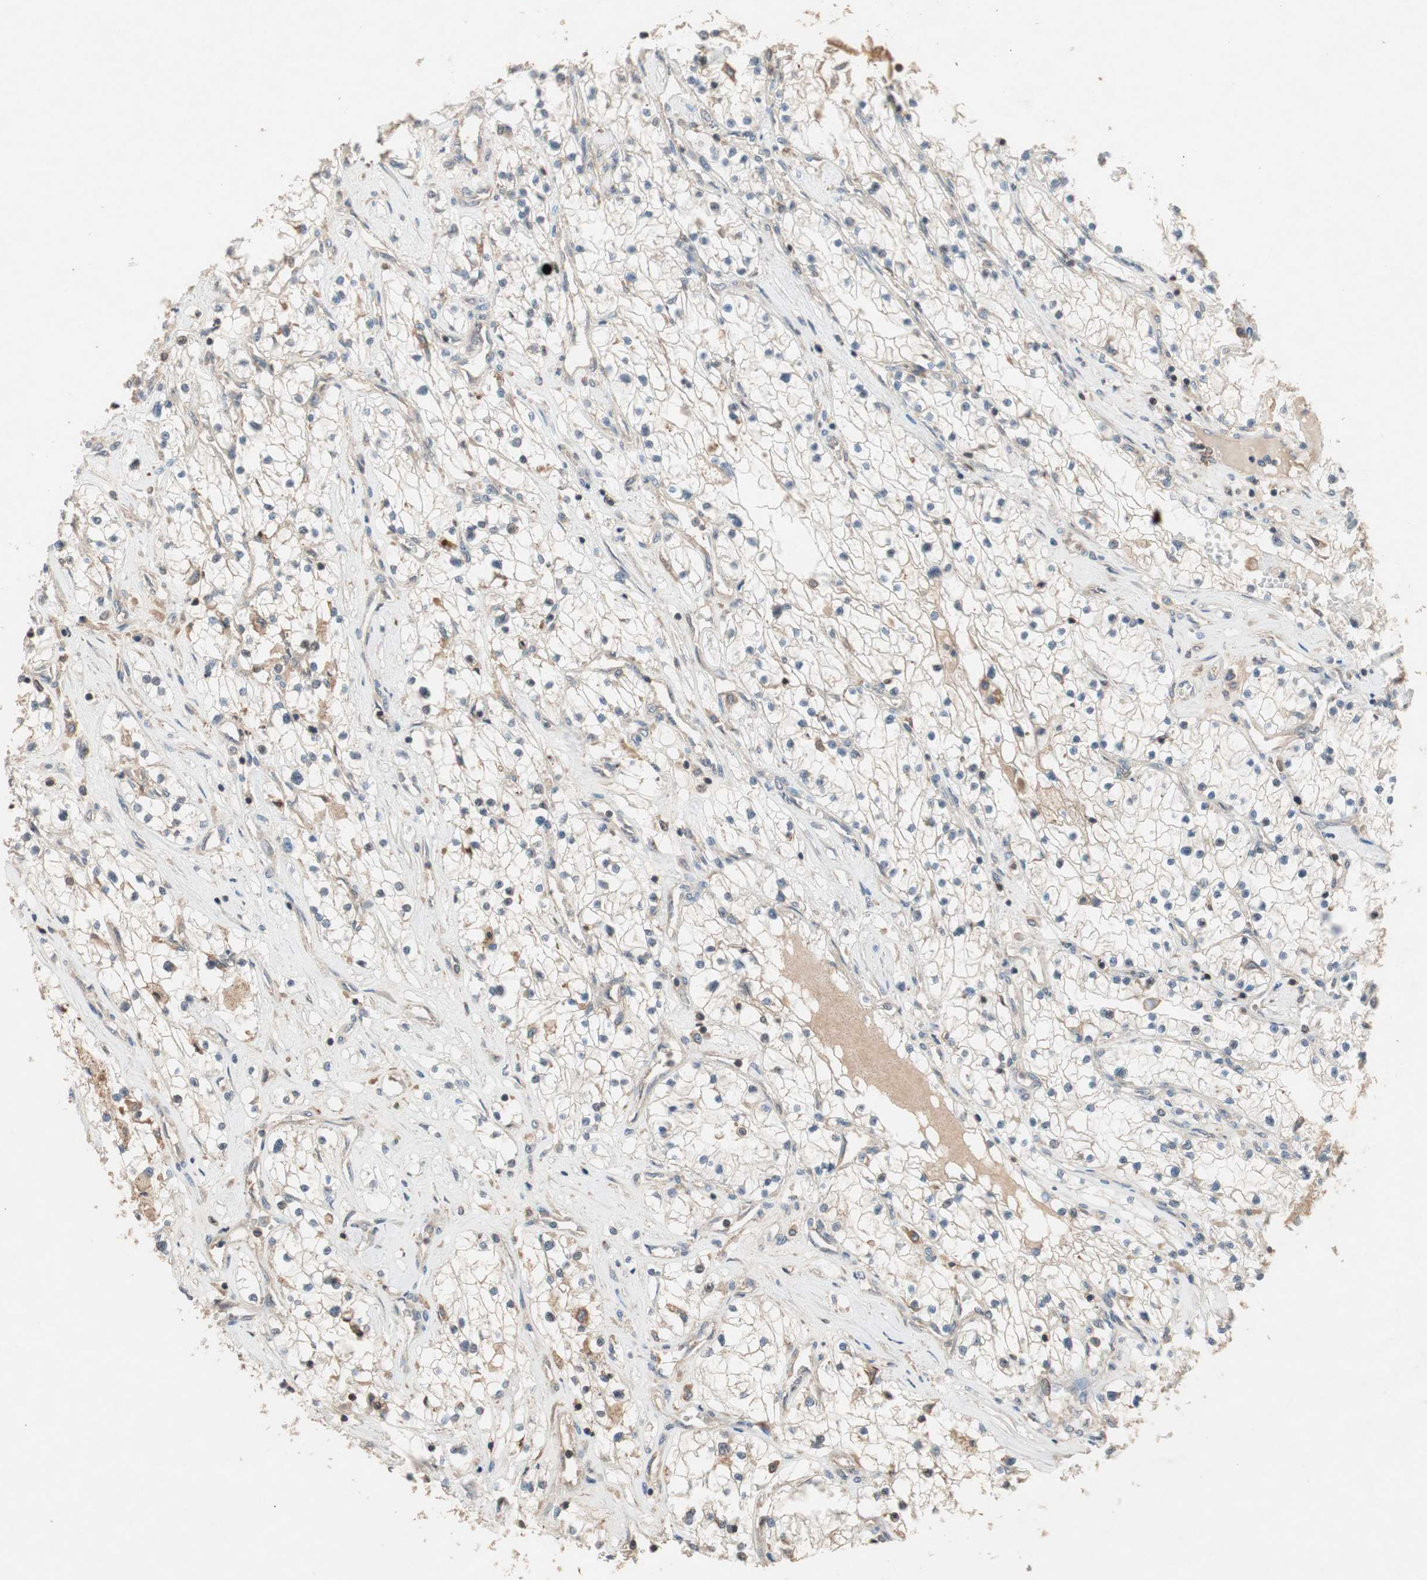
{"staining": {"intensity": "weak", "quantity": "<25%", "location": "cytoplasmic/membranous"}, "tissue": "renal cancer", "cell_type": "Tumor cells", "image_type": "cancer", "snomed": [{"axis": "morphology", "description": "Adenocarcinoma, NOS"}, {"axis": "topography", "description": "Kidney"}], "caption": "This micrograph is of renal cancer stained with immunohistochemistry to label a protein in brown with the nuclei are counter-stained blue. There is no expression in tumor cells.", "gene": "GART", "patient": {"sex": "male", "age": 68}}